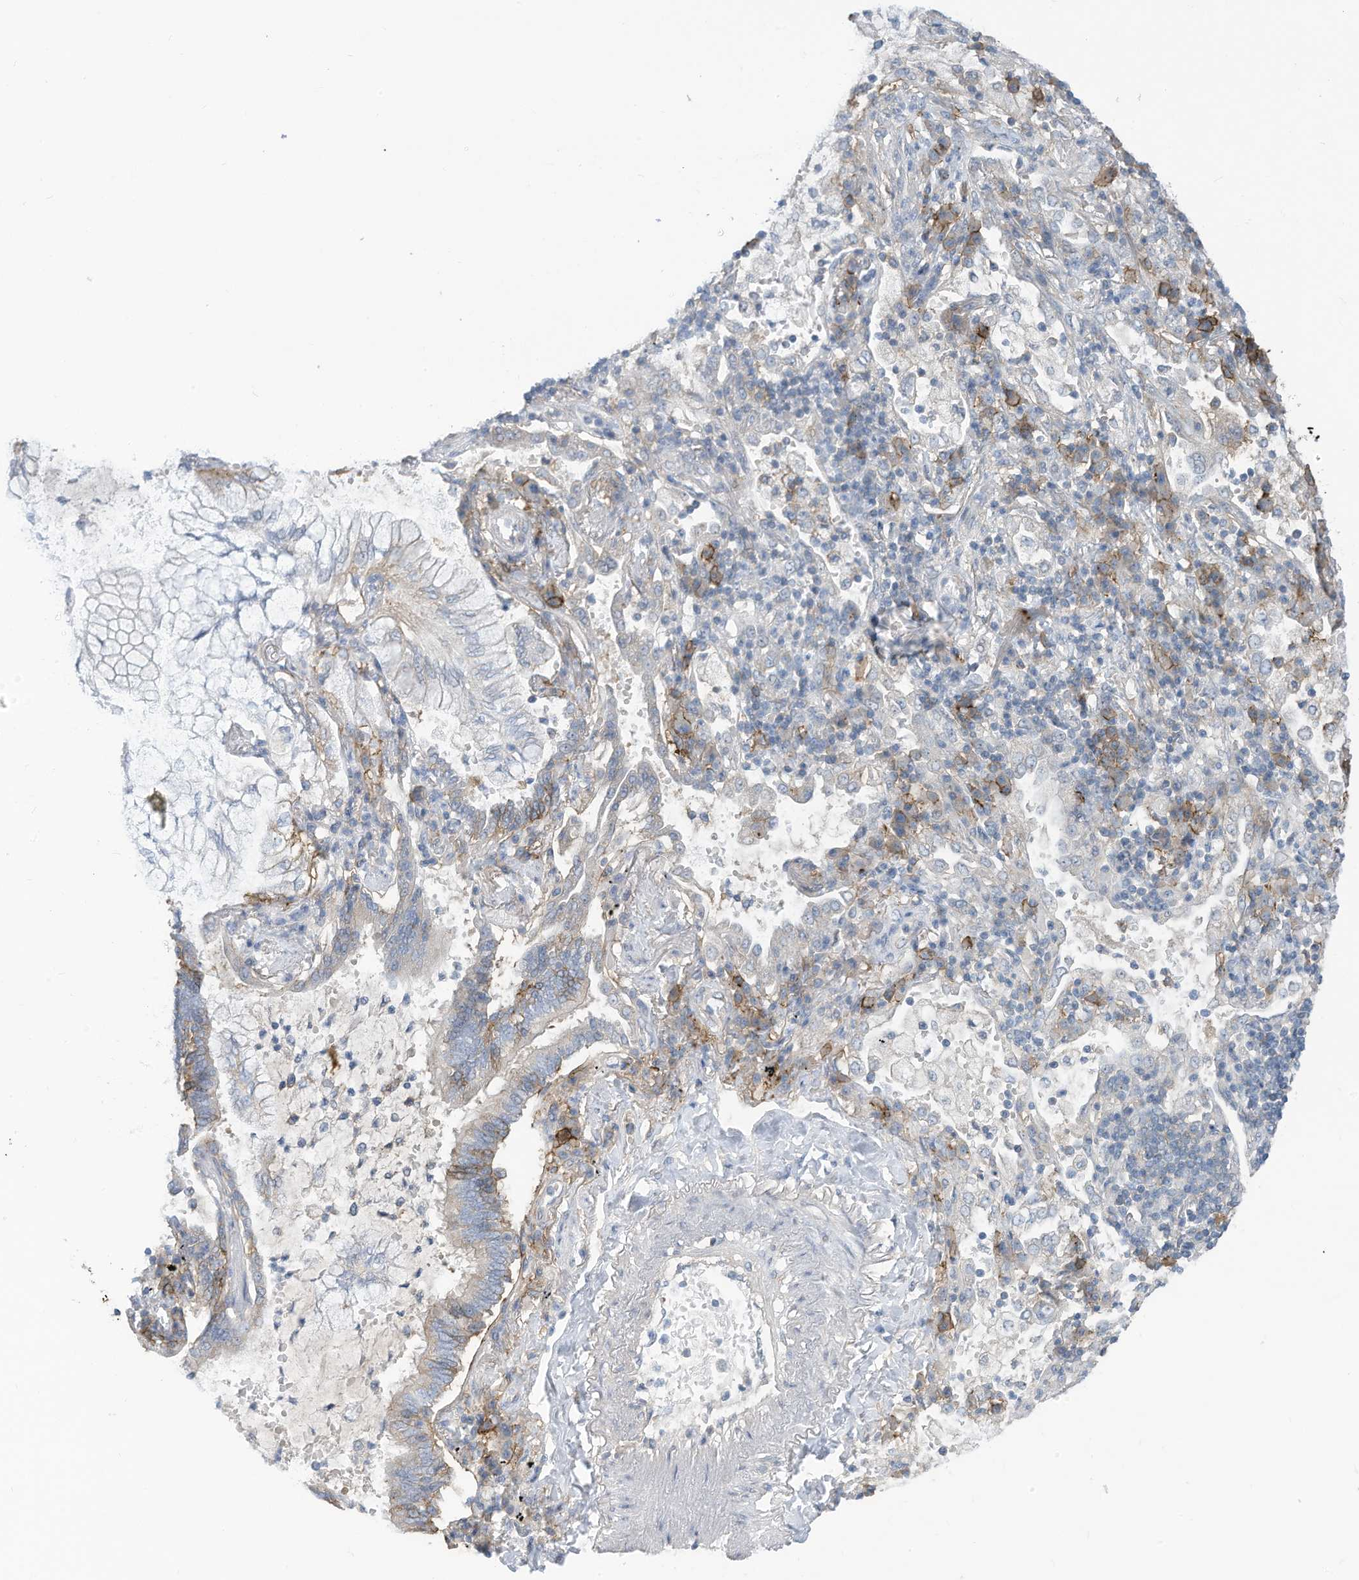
{"staining": {"intensity": "moderate", "quantity": "<25%", "location": "cytoplasmic/membranous"}, "tissue": "lung cancer", "cell_type": "Tumor cells", "image_type": "cancer", "snomed": [{"axis": "morphology", "description": "Adenocarcinoma, NOS"}, {"axis": "topography", "description": "Lung"}], "caption": "The micrograph shows immunohistochemical staining of adenocarcinoma (lung). There is moderate cytoplasmic/membranous positivity is present in approximately <25% of tumor cells.", "gene": "SLC1A5", "patient": {"sex": "female", "age": 70}}